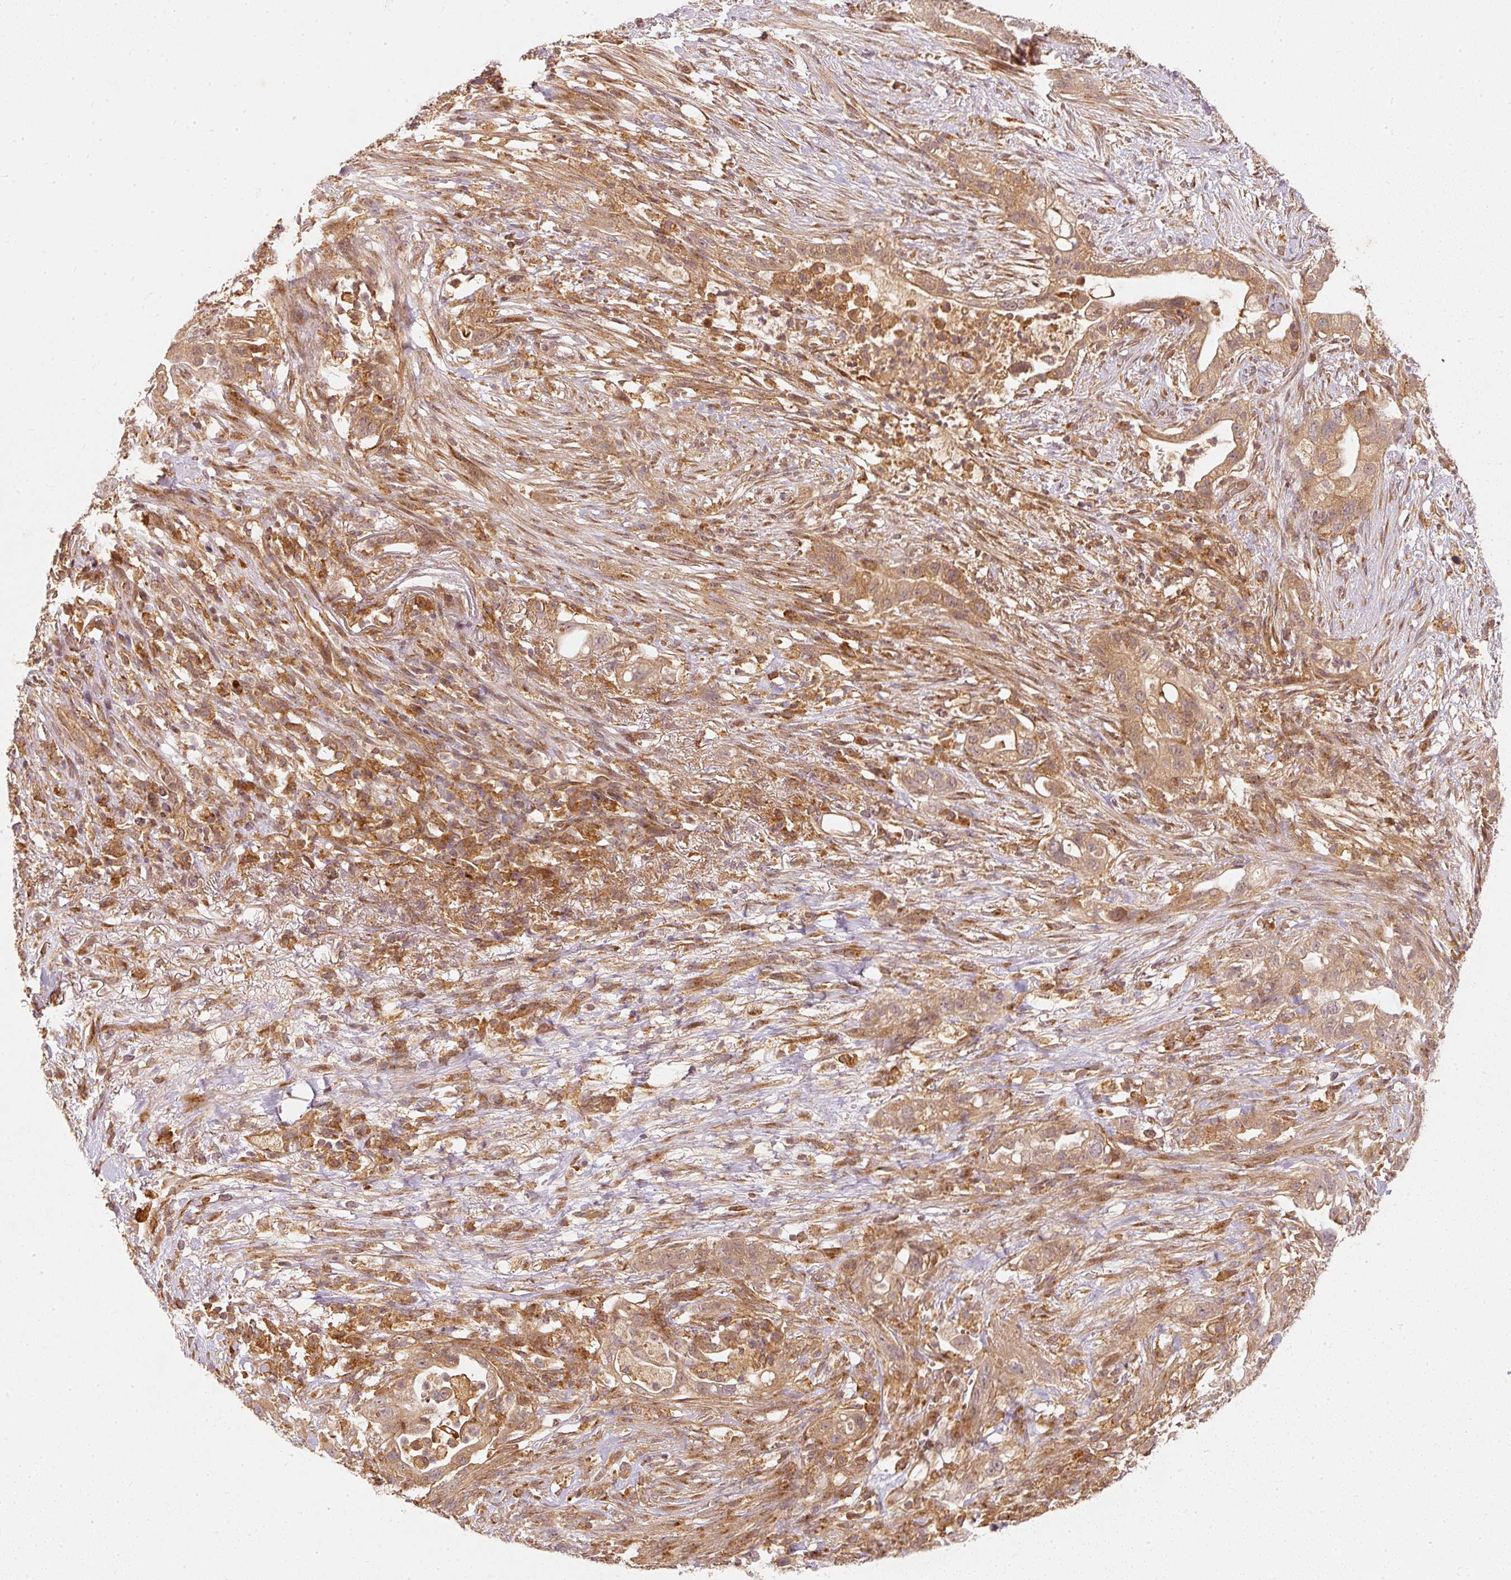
{"staining": {"intensity": "moderate", "quantity": ">75%", "location": "cytoplasmic/membranous"}, "tissue": "pancreatic cancer", "cell_type": "Tumor cells", "image_type": "cancer", "snomed": [{"axis": "morphology", "description": "Adenocarcinoma, NOS"}, {"axis": "topography", "description": "Pancreas"}], "caption": "Pancreatic cancer tissue reveals moderate cytoplasmic/membranous positivity in about >75% of tumor cells, visualized by immunohistochemistry.", "gene": "ZNF580", "patient": {"sex": "male", "age": 44}}